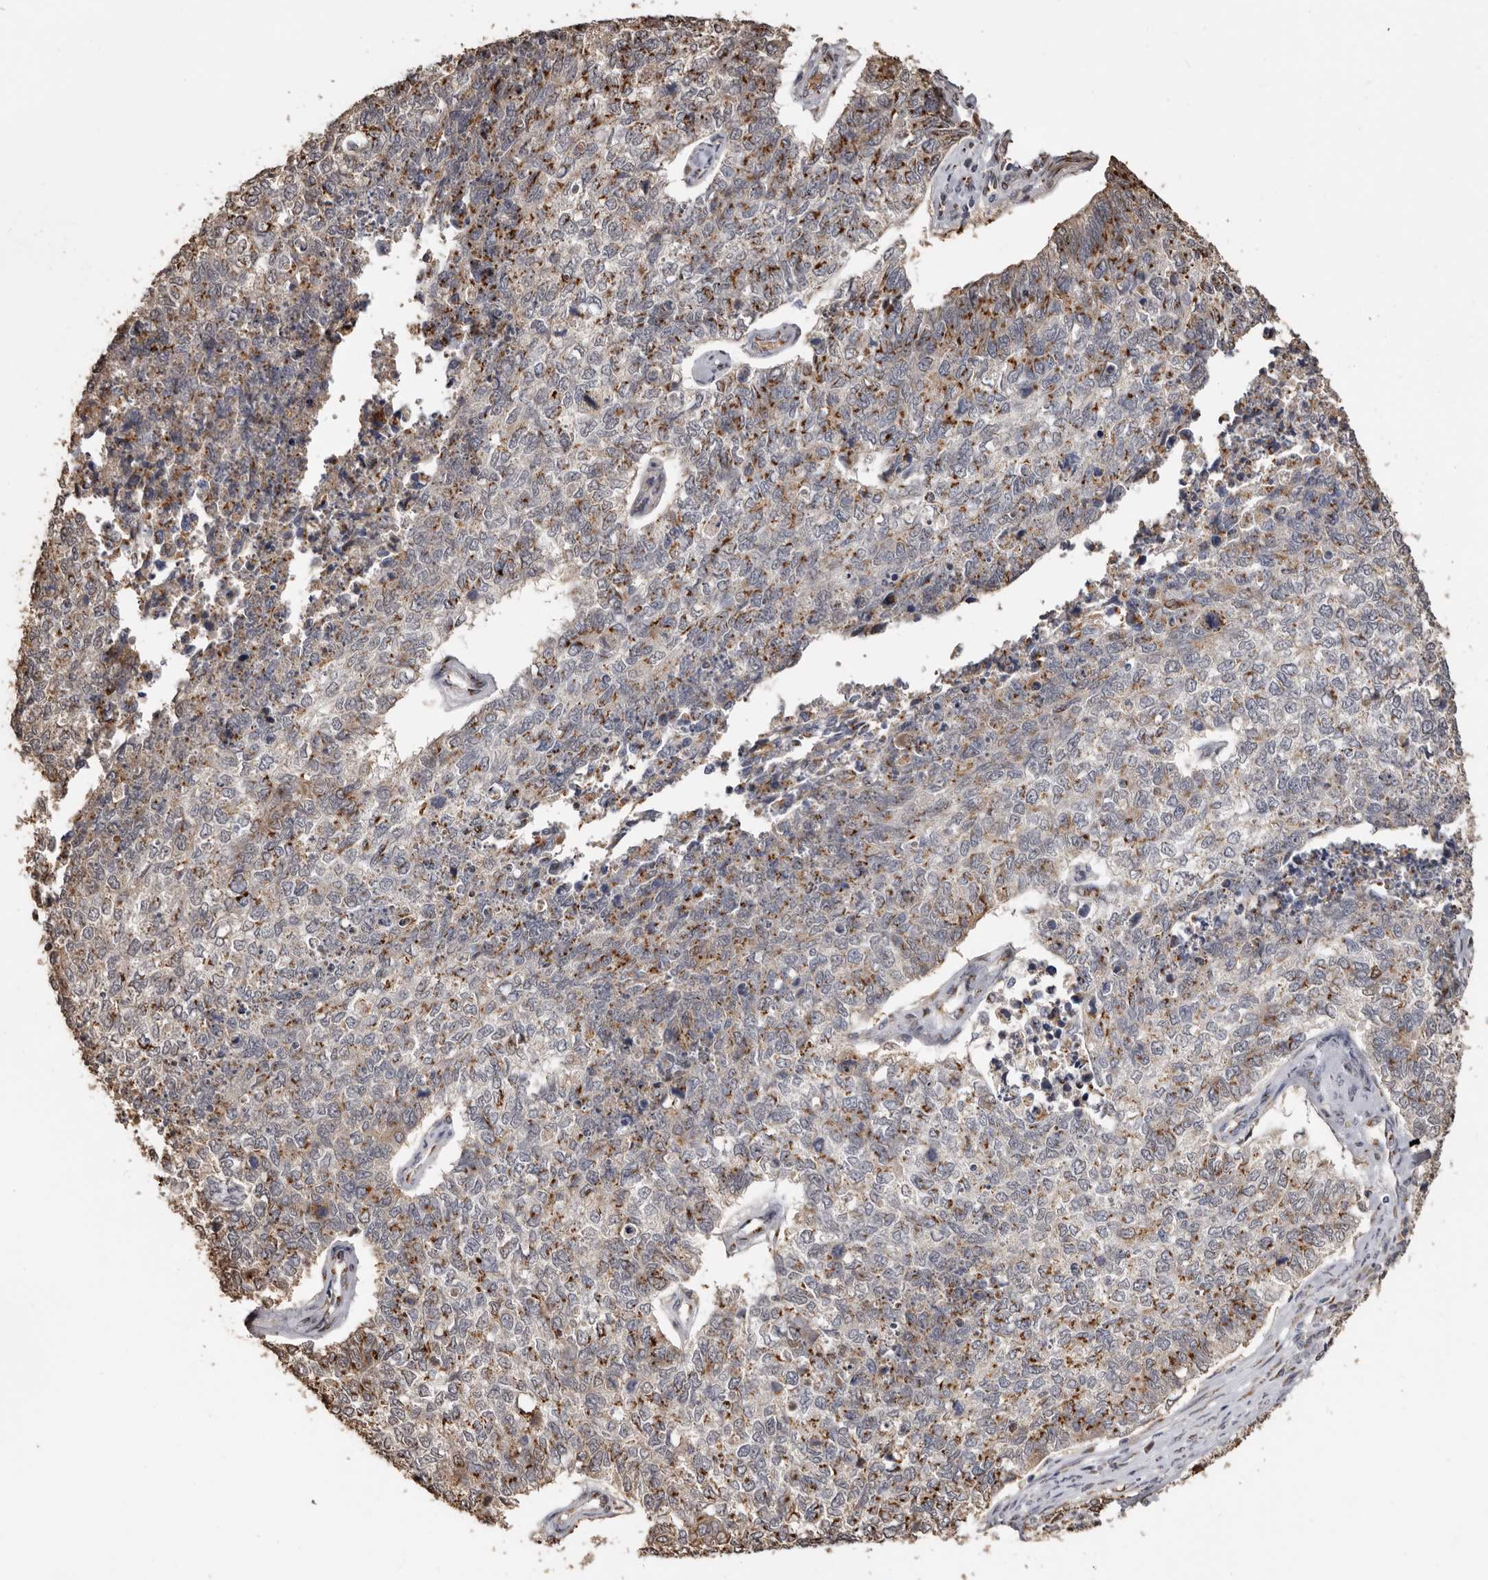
{"staining": {"intensity": "moderate", "quantity": "25%-75%", "location": "cytoplasmic/membranous"}, "tissue": "cervical cancer", "cell_type": "Tumor cells", "image_type": "cancer", "snomed": [{"axis": "morphology", "description": "Squamous cell carcinoma, NOS"}, {"axis": "topography", "description": "Cervix"}], "caption": "DAB (3,3'-diaminobenzidine) immunohistochemical staining of cervical cancer demonstrates moderate cytoplasmic/membranous protein expression in about 25%-75% of tumor cells. (IHC, brightfield microscopy, high magnification).", "gene": "ENTREP1", "patient": {"sex": "female", "age": 63}}